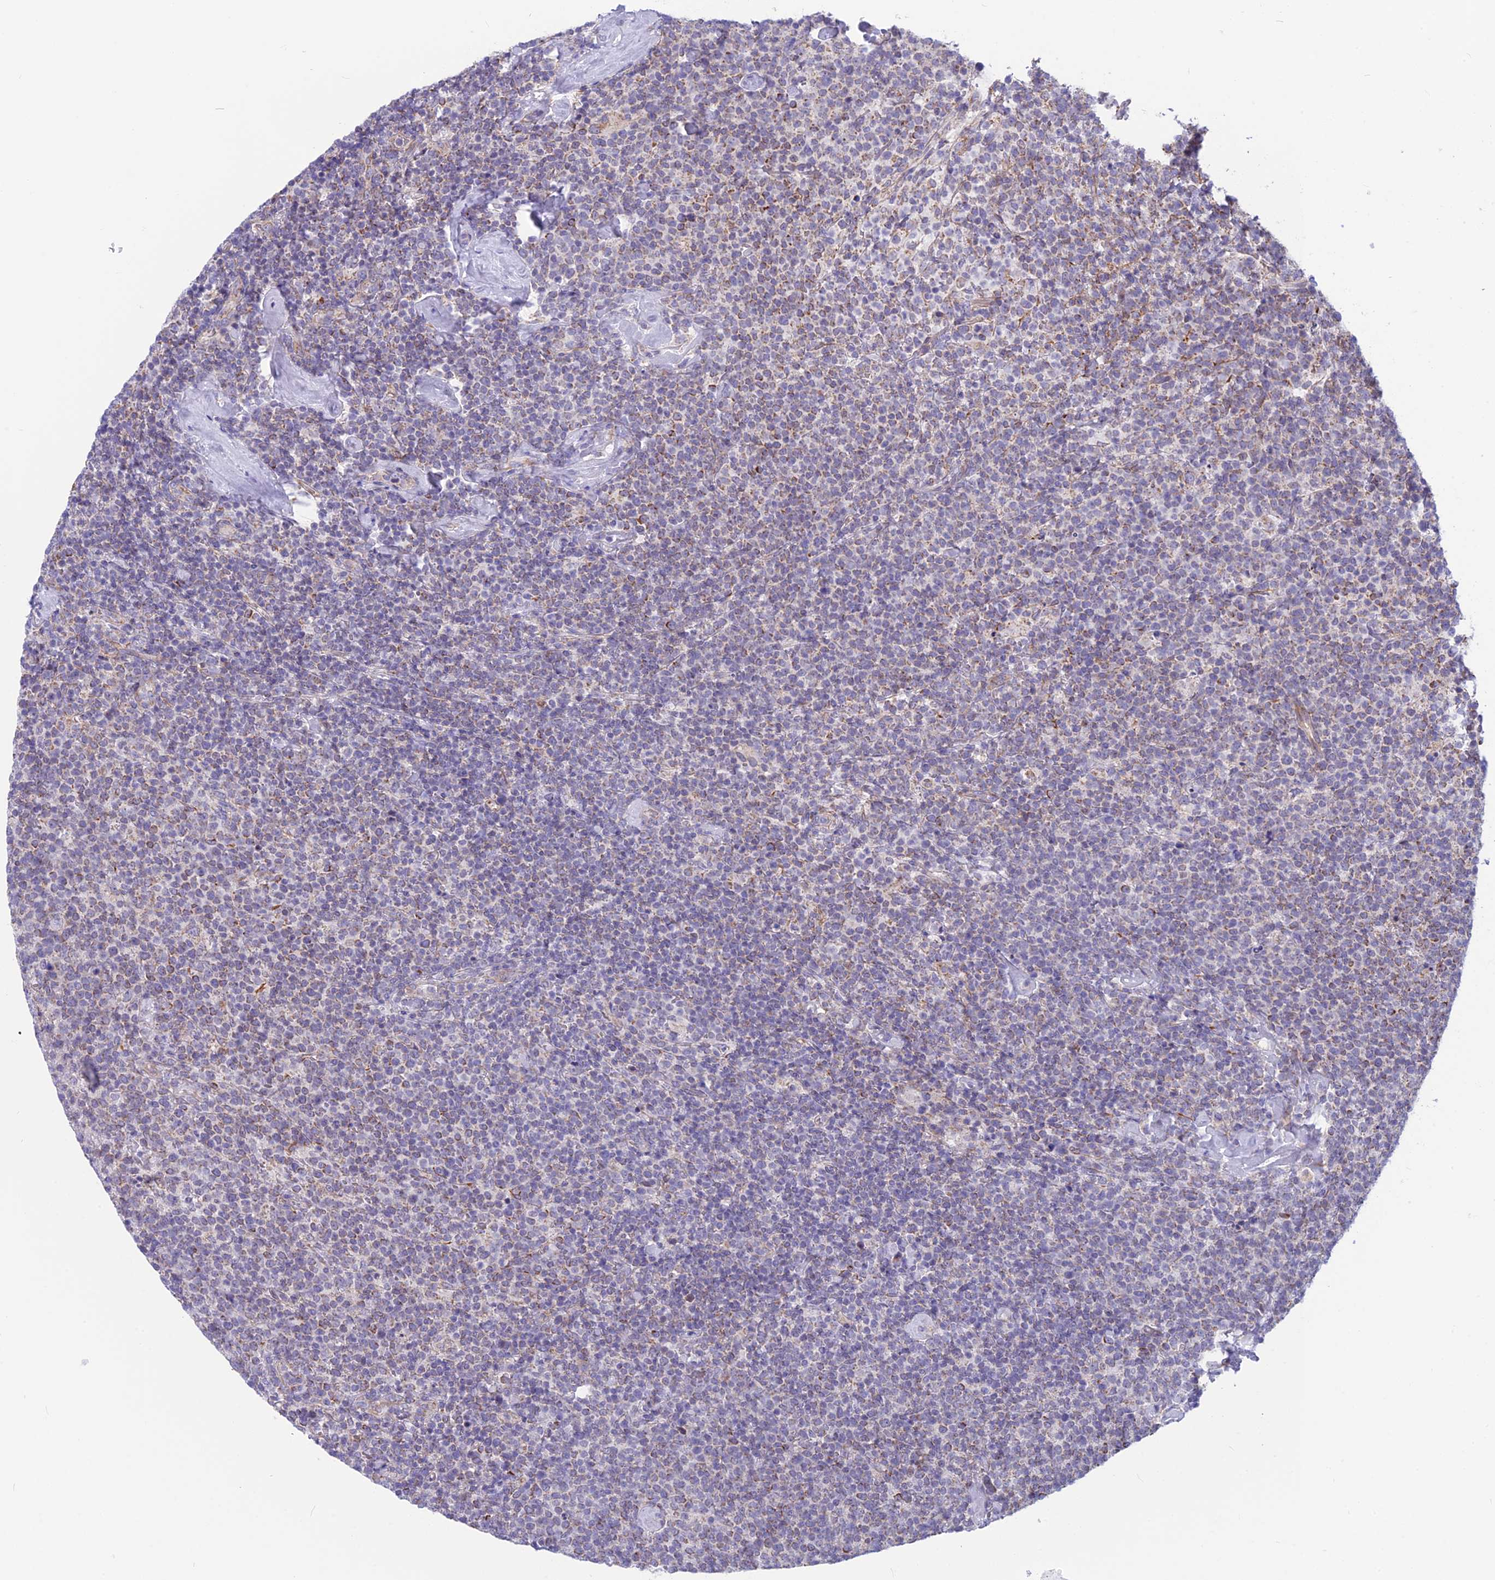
{"staining": {"intensity": "weak", "quantity": "25%-75%", "location": "cytoplasmic/membranous"}, "tissue": "lymphoma", "cell_type": "Tumor cells", "image_type": "cancer", "snomed": [{"axis": "morphology", "description": "Malignant lymphoma, non-Hodgkin's type, High grade"}, {"axis": "topography", "description": "Lymph node"}], "caption": "Malignant lymphoma, non-Hodgkin's type (high-grade) stained with IHC demonstrates weak cytoplasmic/membranous staining in about 25%-75% of tumor cells. Nuclei are stained in blue.", "gene": "PLAC9", "patient": {"sex": "male", "age": 61}}